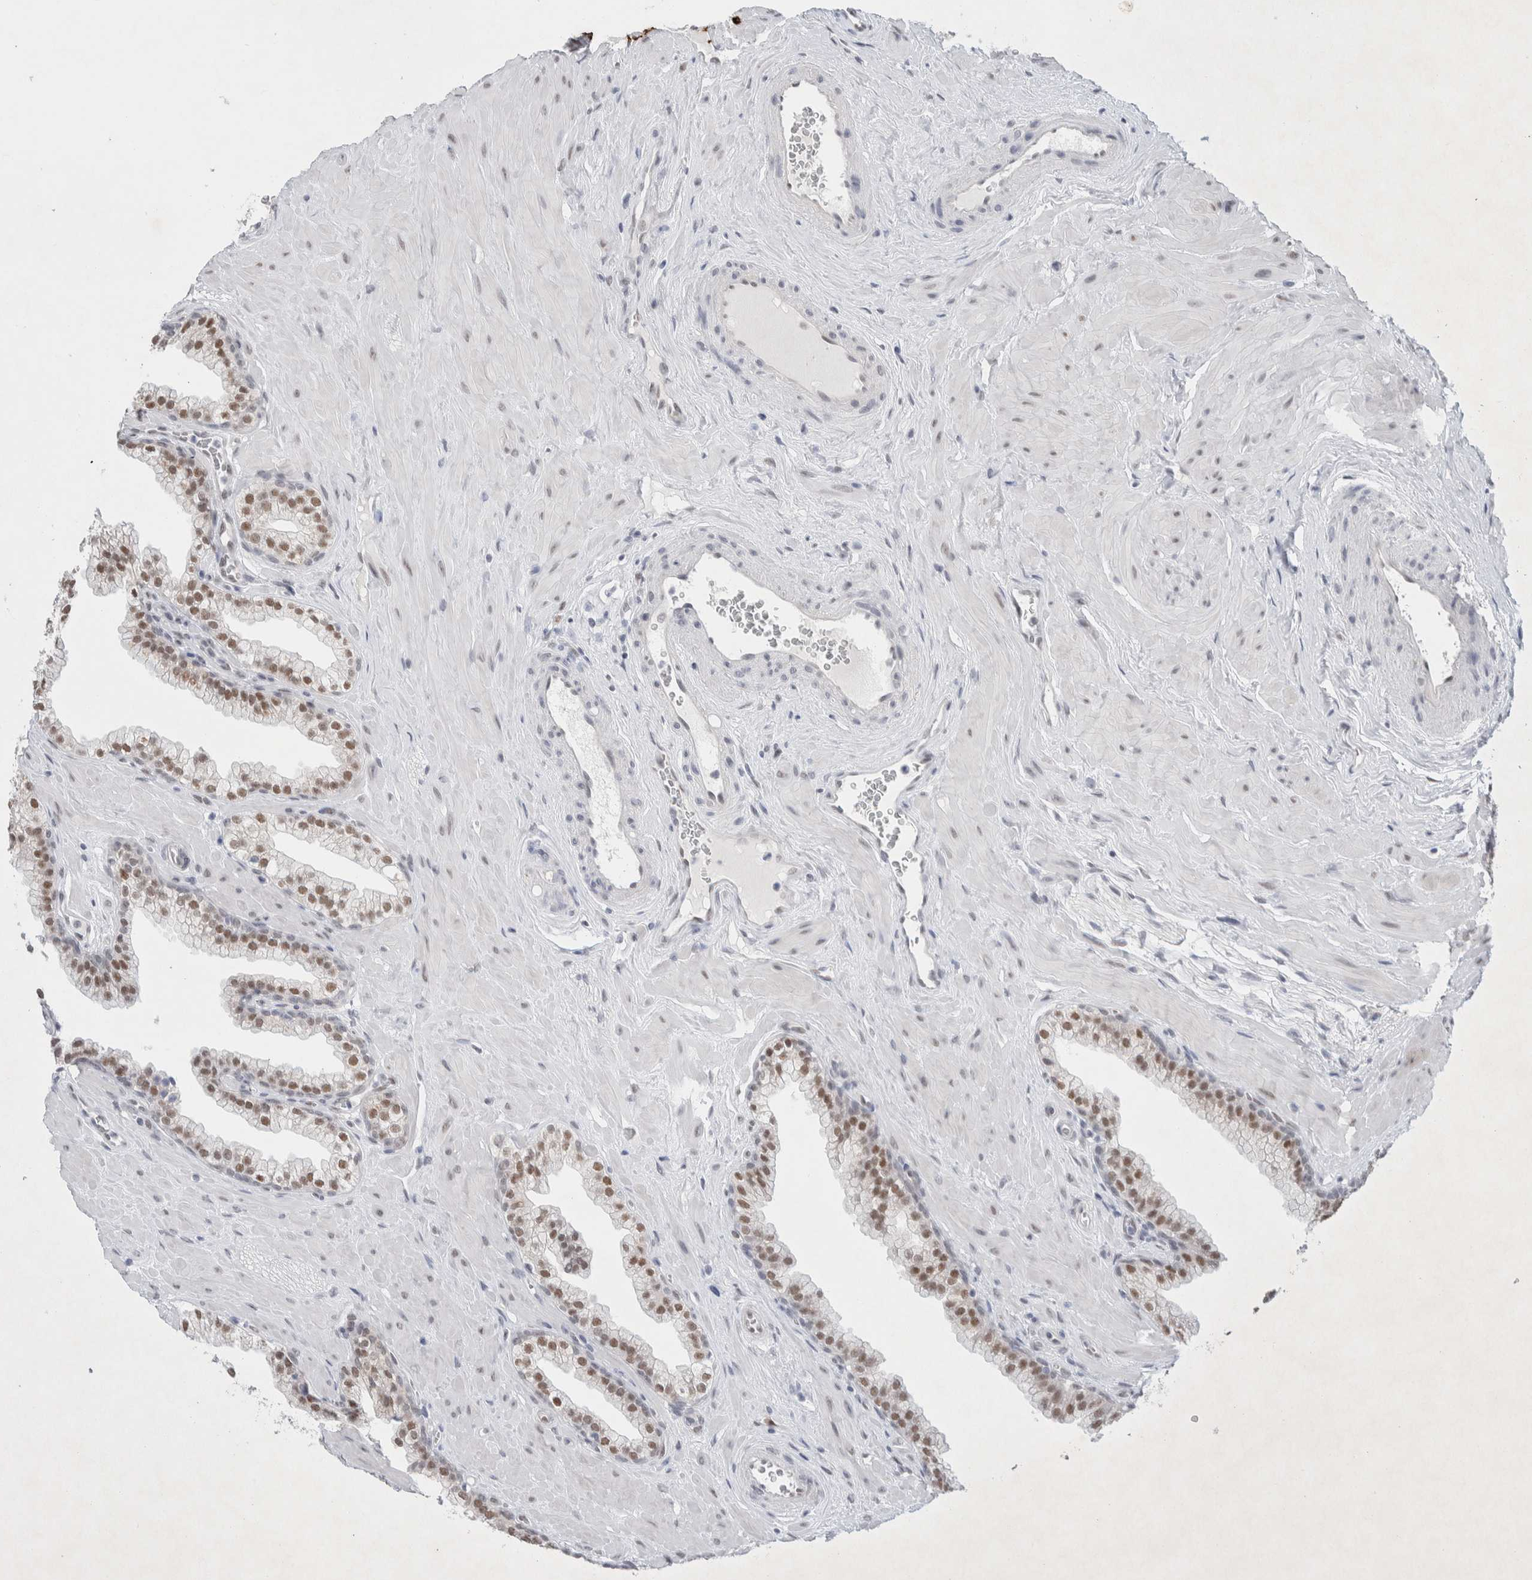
{"staining": {"intensity": "moderate", "quantity": ">75%", "location": "nuclear"}, "tissue": "prostate", "cell_type": "Glandular cells", "image_type": "normal", "snomed": [{"axis": "morphology", "description": "Normal tissue, NOS"}, {"axis": "morphology", "description": "Urothelial carcinoma, Low grade"}, {"axis": "topography", "description": "Urinary bladder"}, {"axis": "topography", "description": "Prostate"}], "caption": "Protein staining of normal prostate demonstrates moderate nuclear positivity in approximately >75% of glandular cells. (DAB (3,3'-diaminobenzidine) = brown stain, brightfield microscopy at high magnification).", "gene": "PRMT1", "patient": {"sex": "male", "age": 60}}